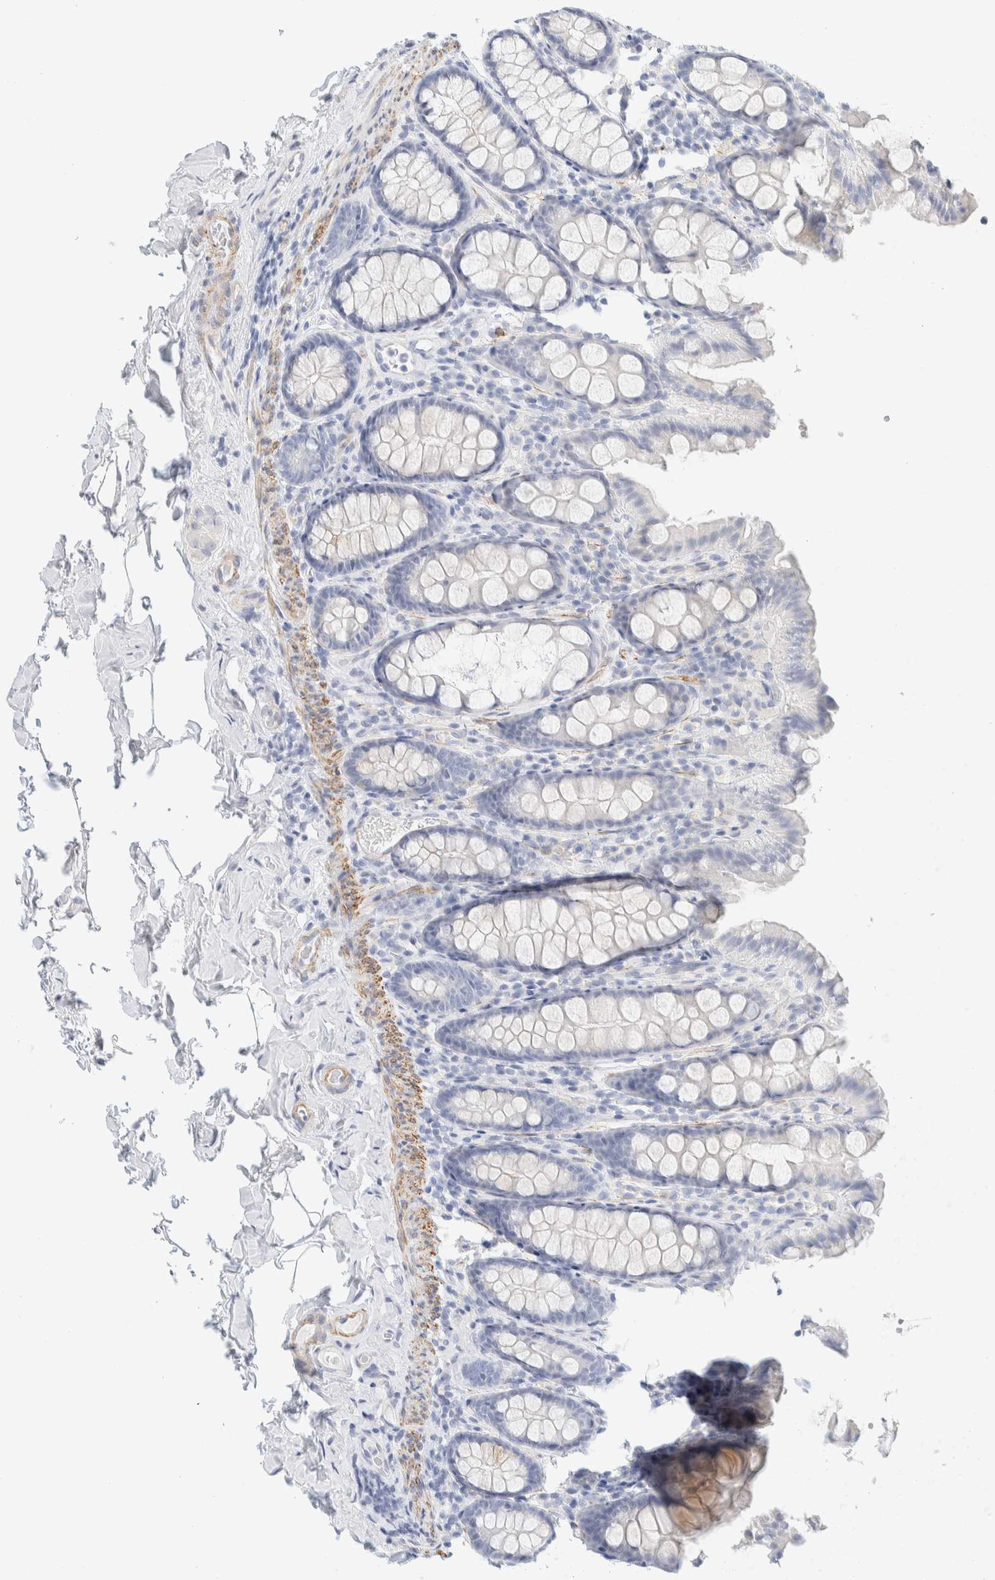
{"staining": {"intensity": "negative", "quantity": "none", "location": "none"}, "tissue": "colon", "cell_type": "Endothelial cells", "image_type": "normal", "snomed": [{"axis": "morphology", "description": "Normal tissue, NOS"}, {"axis": "topography", "description": "Colon"}, {"axis": "topography", "description": "Peripheral nerve tissue"}], "caption": "IHC micrograph of benign colon: human colon stained with DAB (3,3'-diaminobenzidine) demonstrates no significant protein positivity in endothelial cells.", "gene": "AFMID", "patient": {"sex": "female", "age": 61}}